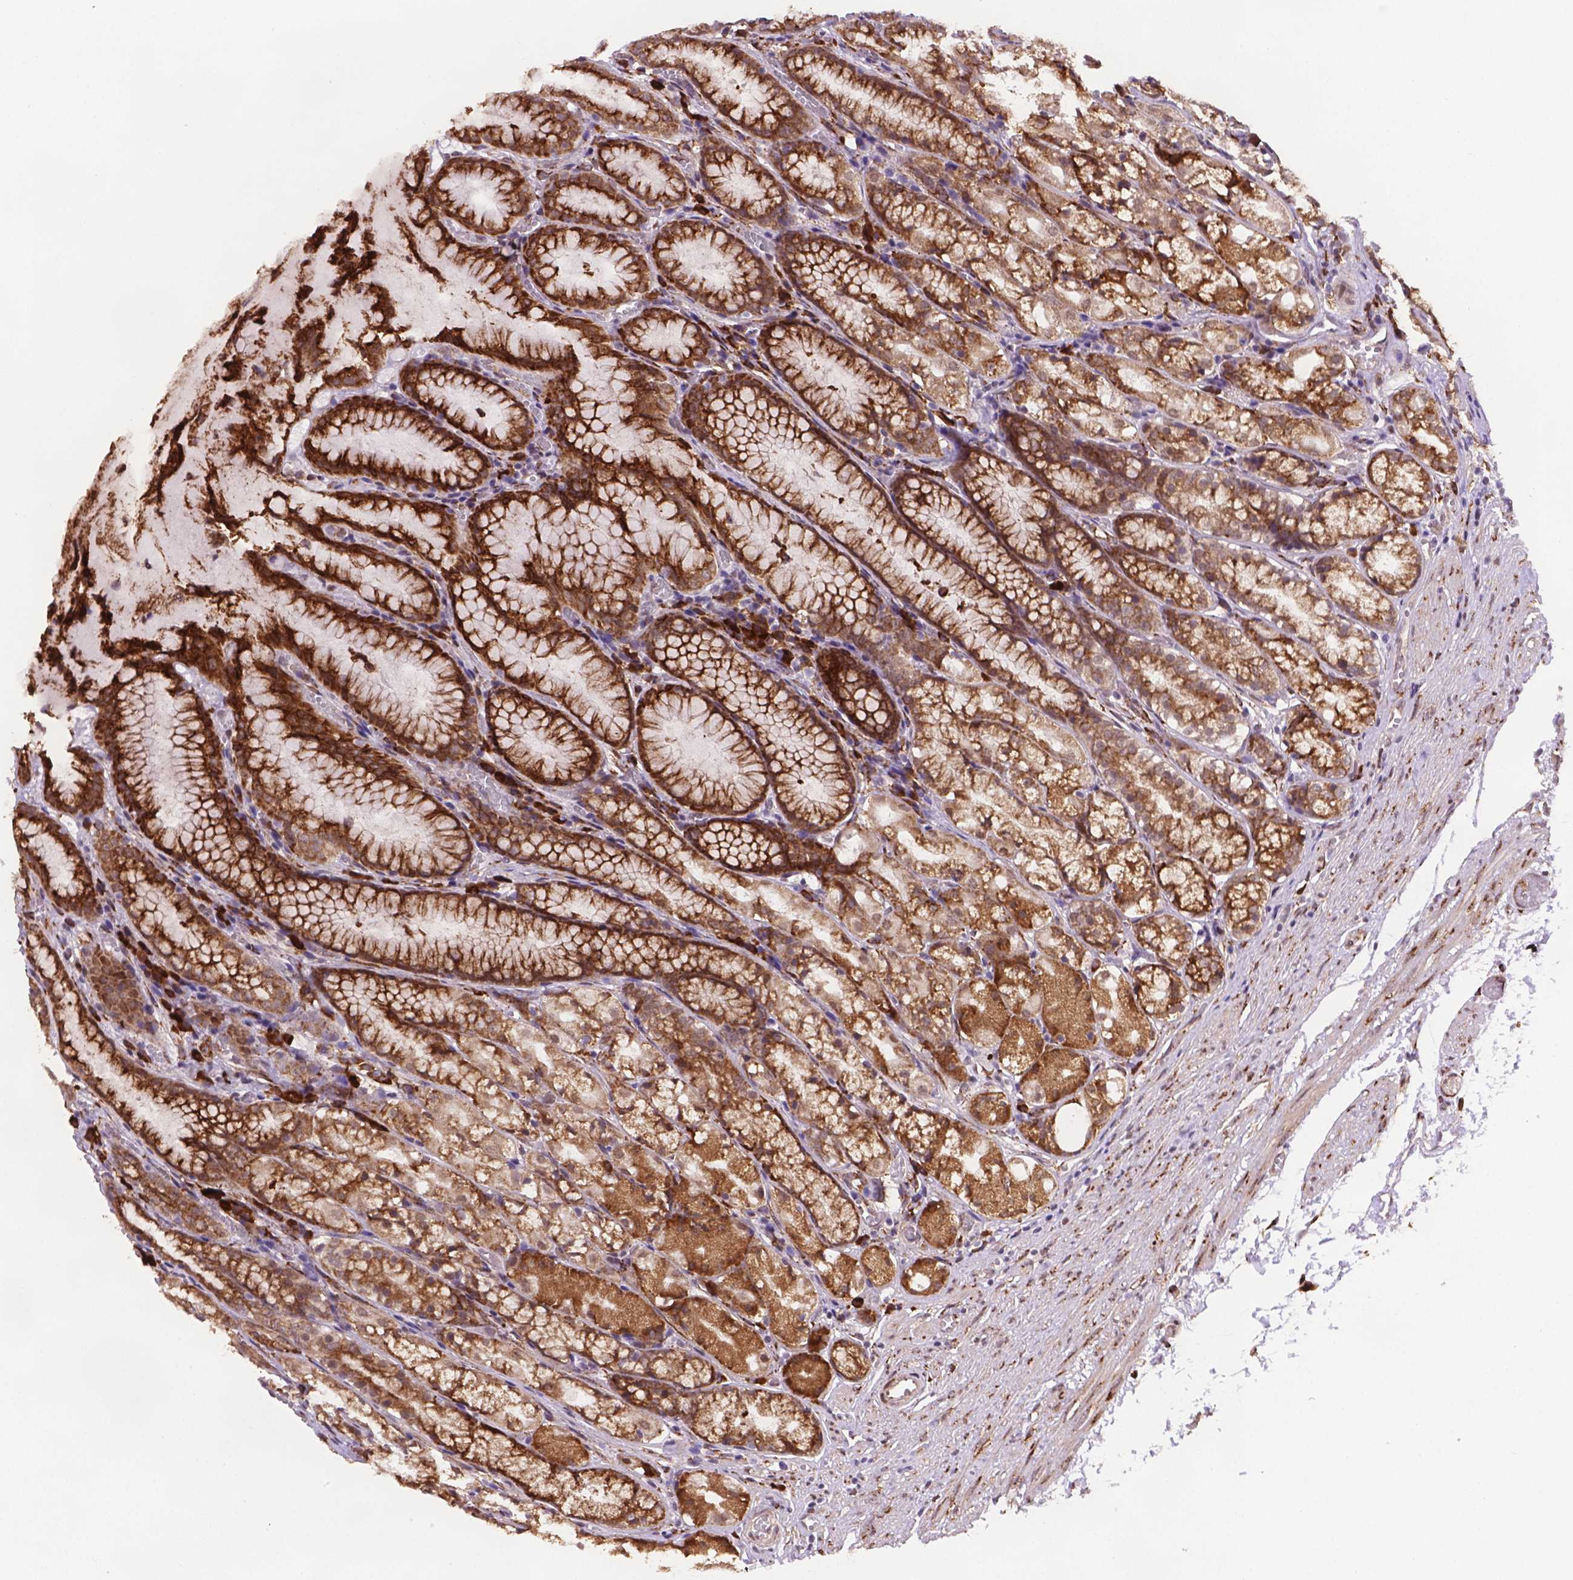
{"staining": {"intensity": "strong", "quantity": ">75%", "location": "cytoplasmic/membranous"}, "tissue": "stomach", "cell_type": "Glandular cells", "image_type": "normal", "snomed": [{"axis": "morphology", "description": "Normal tissue, NOS"}, {"axis": "topography", "description": "Stomach"}], "caption": "Stomach was stained to show a protein in brown. There is high levels of strong cytoplasmic/membranous positivity in approximately >75% of glandular cells. Nuclei are stained in blue.", "gene": "FNIP1", "patient": {"sex": "male", "age": 70}}